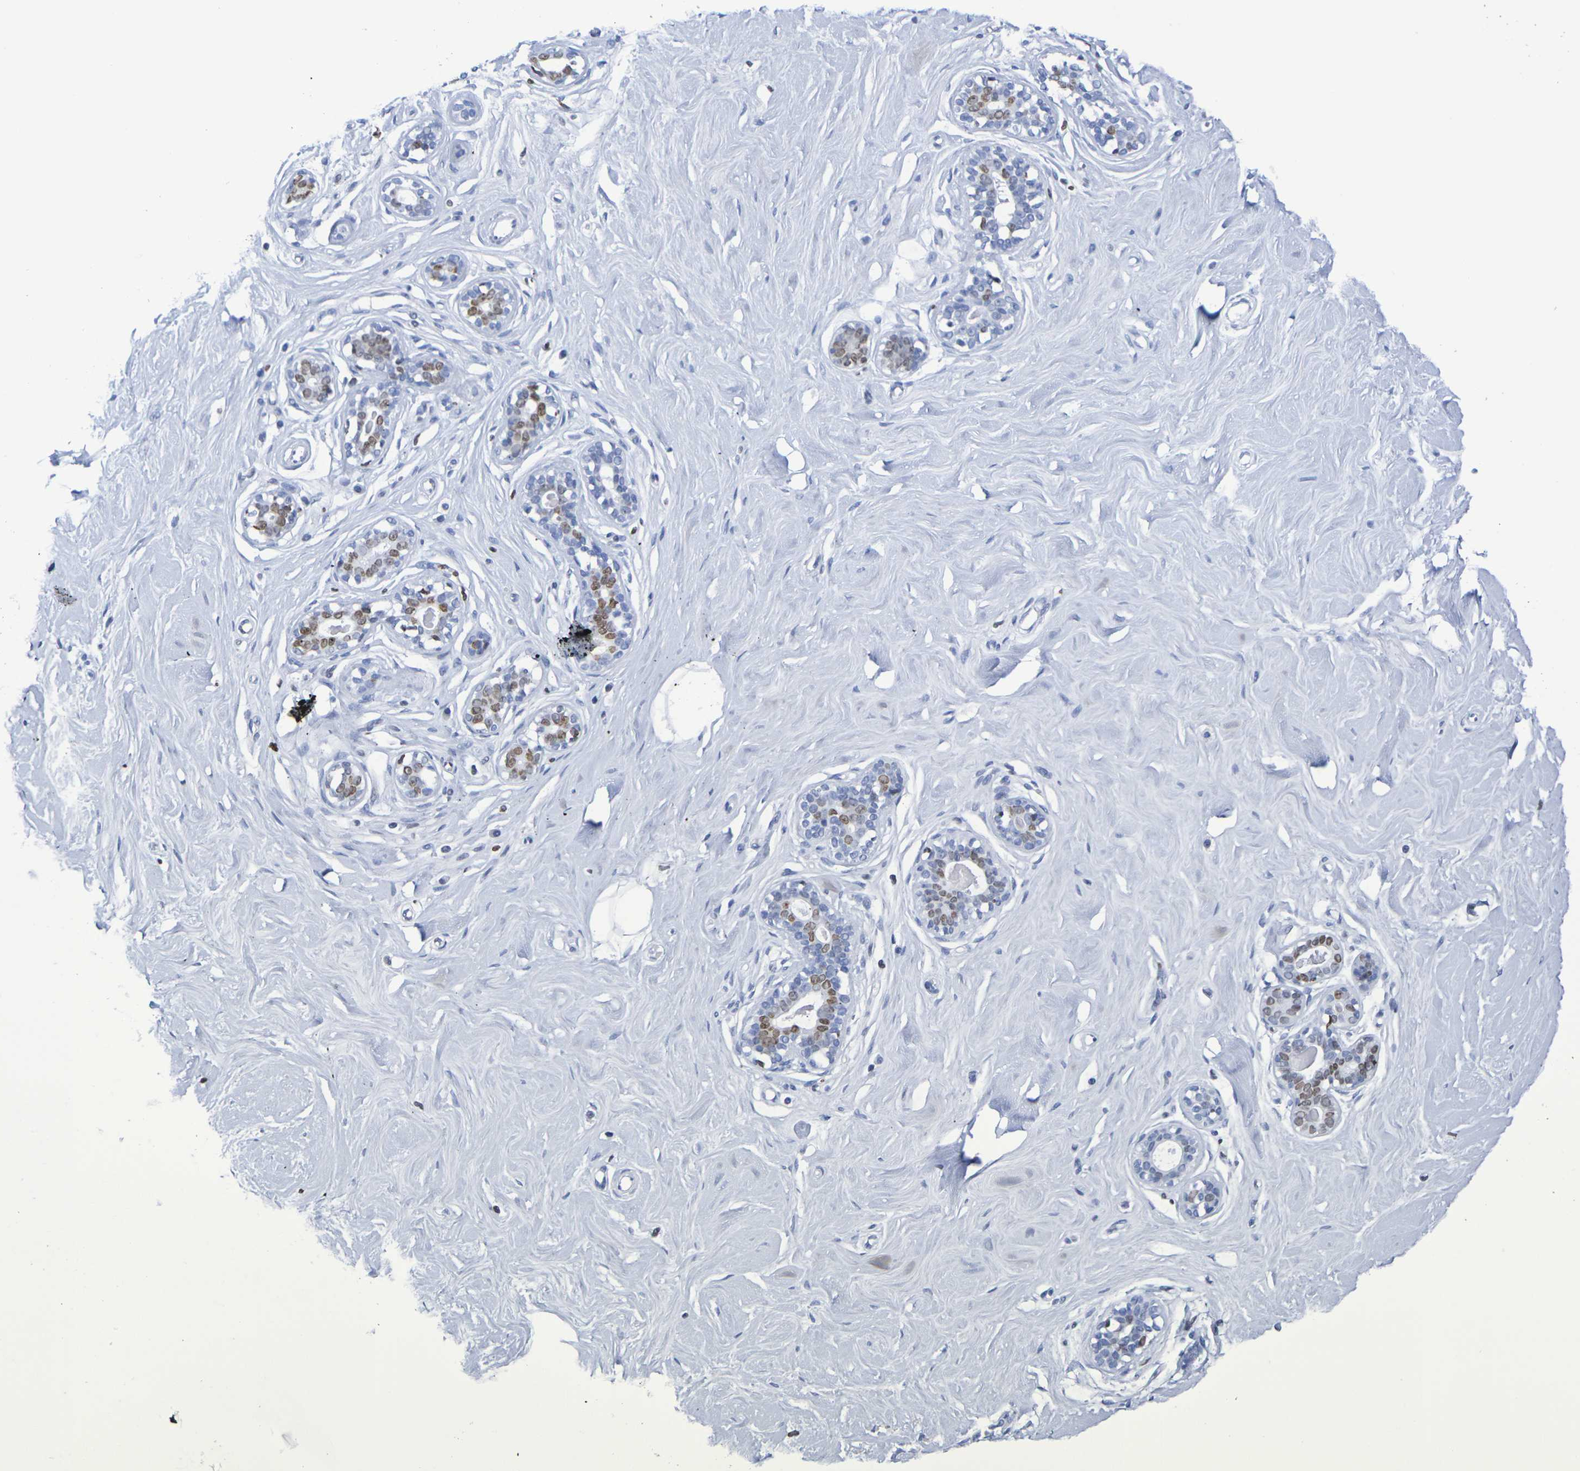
{"staining": {"intensity": "negative", "quantity": "none", "location": "none"}, "tissue": "breast", "cell_type": "Adipocytes", "image_type": "normal", "snomed": [{"axis": "morphology", "description": "Normal tissue, NOS"}, {"axis": "topography", "description": "Breast"}], "caption": "Immunohistochemistry (IHC) image of normal breast: human breast stained with DAB (3,3'-diaminobenzidine) reveals no significant protein staining in adipocytes.", "gene": "H1", "patient": {"sex": "female", "age": 23}}